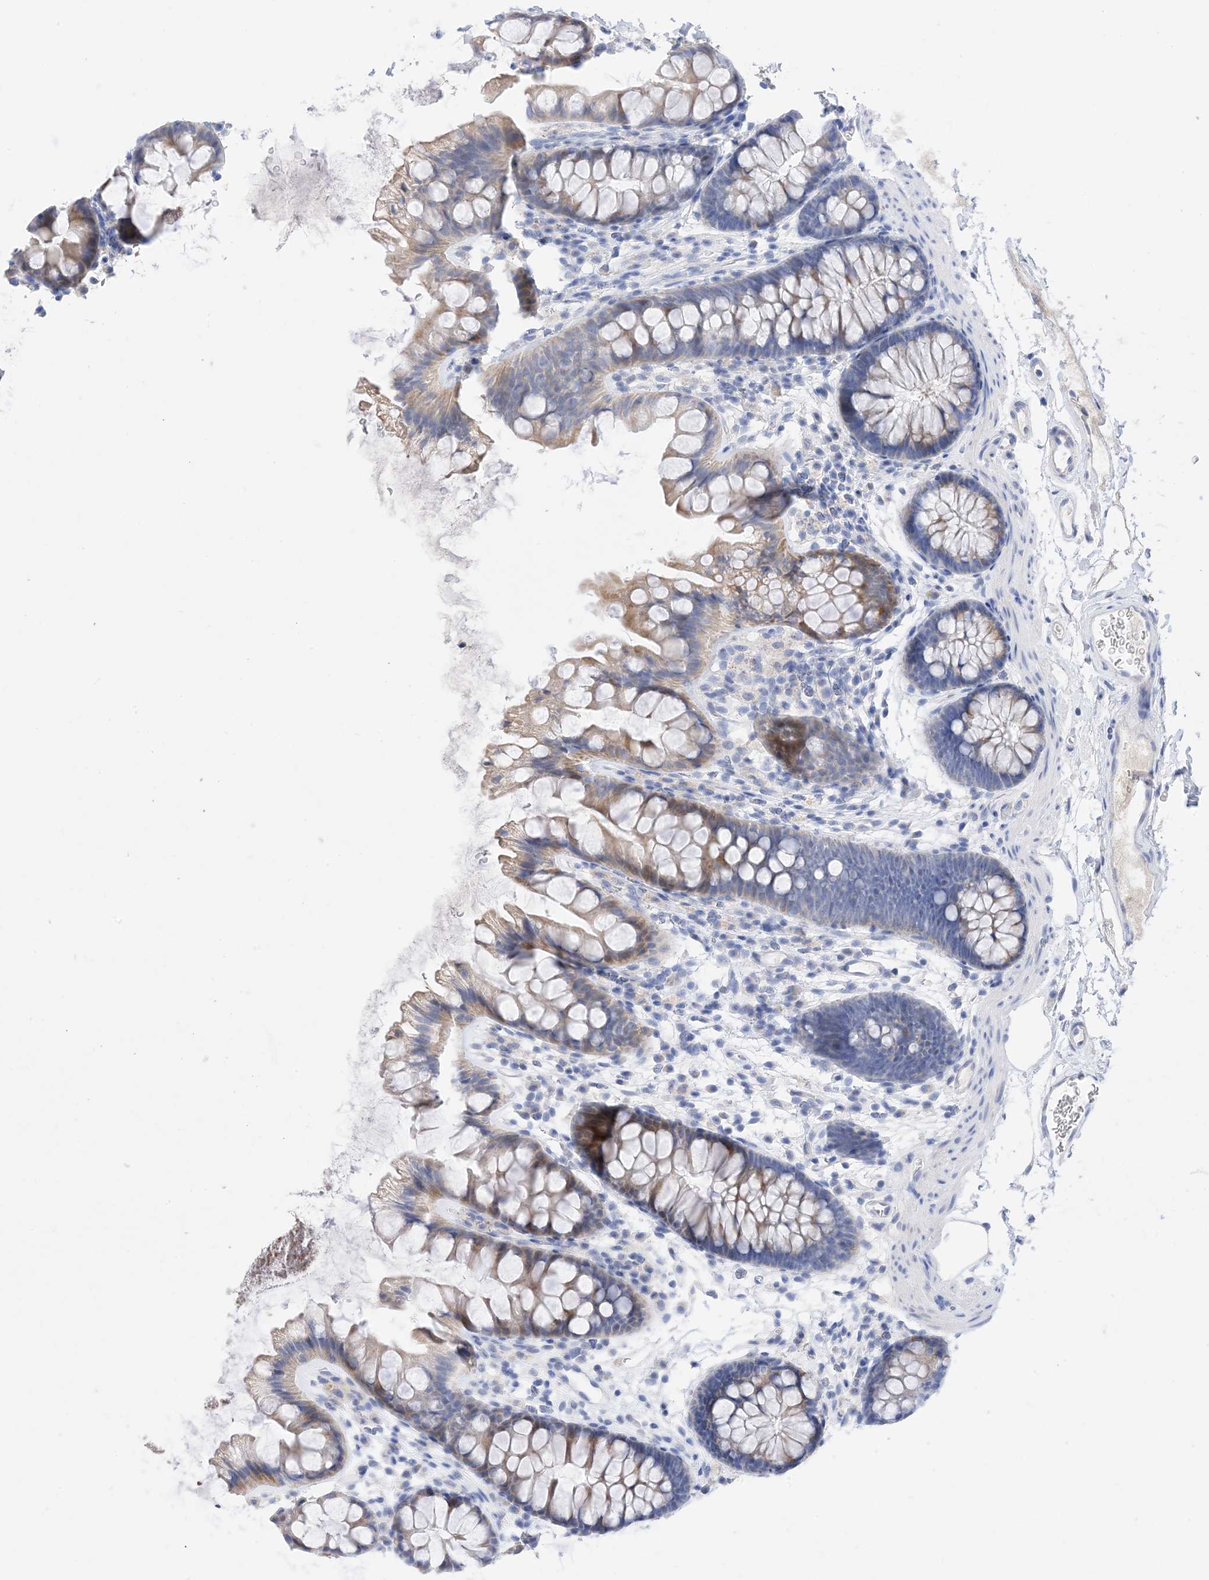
{"staining": {"intensity": "negative", "quantity": "none", "location": "none"}, "tissue": "colon", "cell_type": "Endothelial cells", "image_type": "normal", "snomed": [{"axis": "morphology", "description": "Normal tissue, NOS"}, {"axis": "topography", "description": "Colon"}], "caption": "IHC of normal colon shows no positivity in endothelial cells. (DAB immunohistochemistry, high magnification).", "gene": "PLK4", "patient": {"sex": "female", "age": 62}}